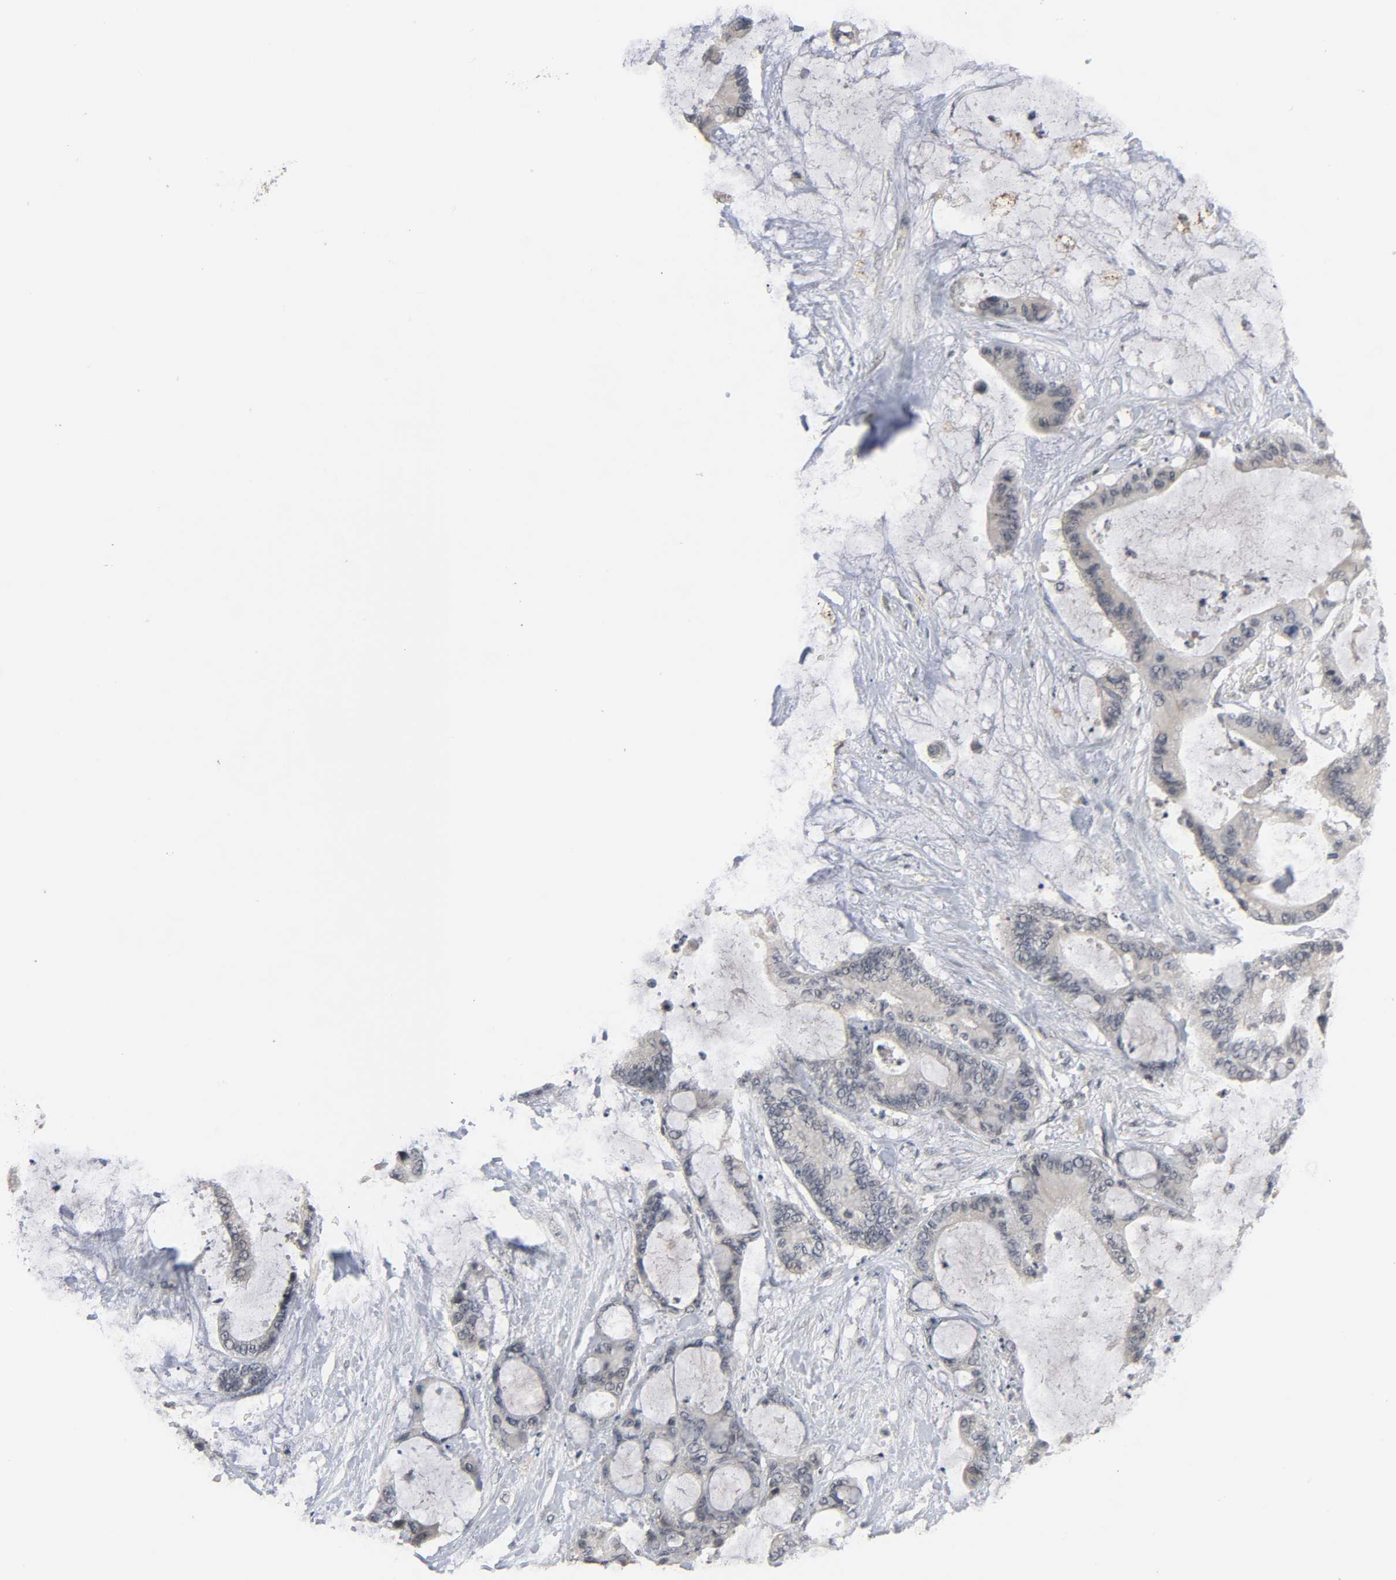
{"staining": {"intensity": "negative", "quantity": "none", "location": "none"}, "tissue": "liver cancer", "cell_type": "Tumor cells", "image_type": "cancer", "snomed": [{"axis": "morphology", "description": "Cholangiocarcinoma"}, {"axis": "topography", "description": "Liver"}], "caption": "This is an IHC image of liver cancer. There is no staining in tumor cells.", "gene": "MT3", "patient": {"sex": "female", "age": 73}}